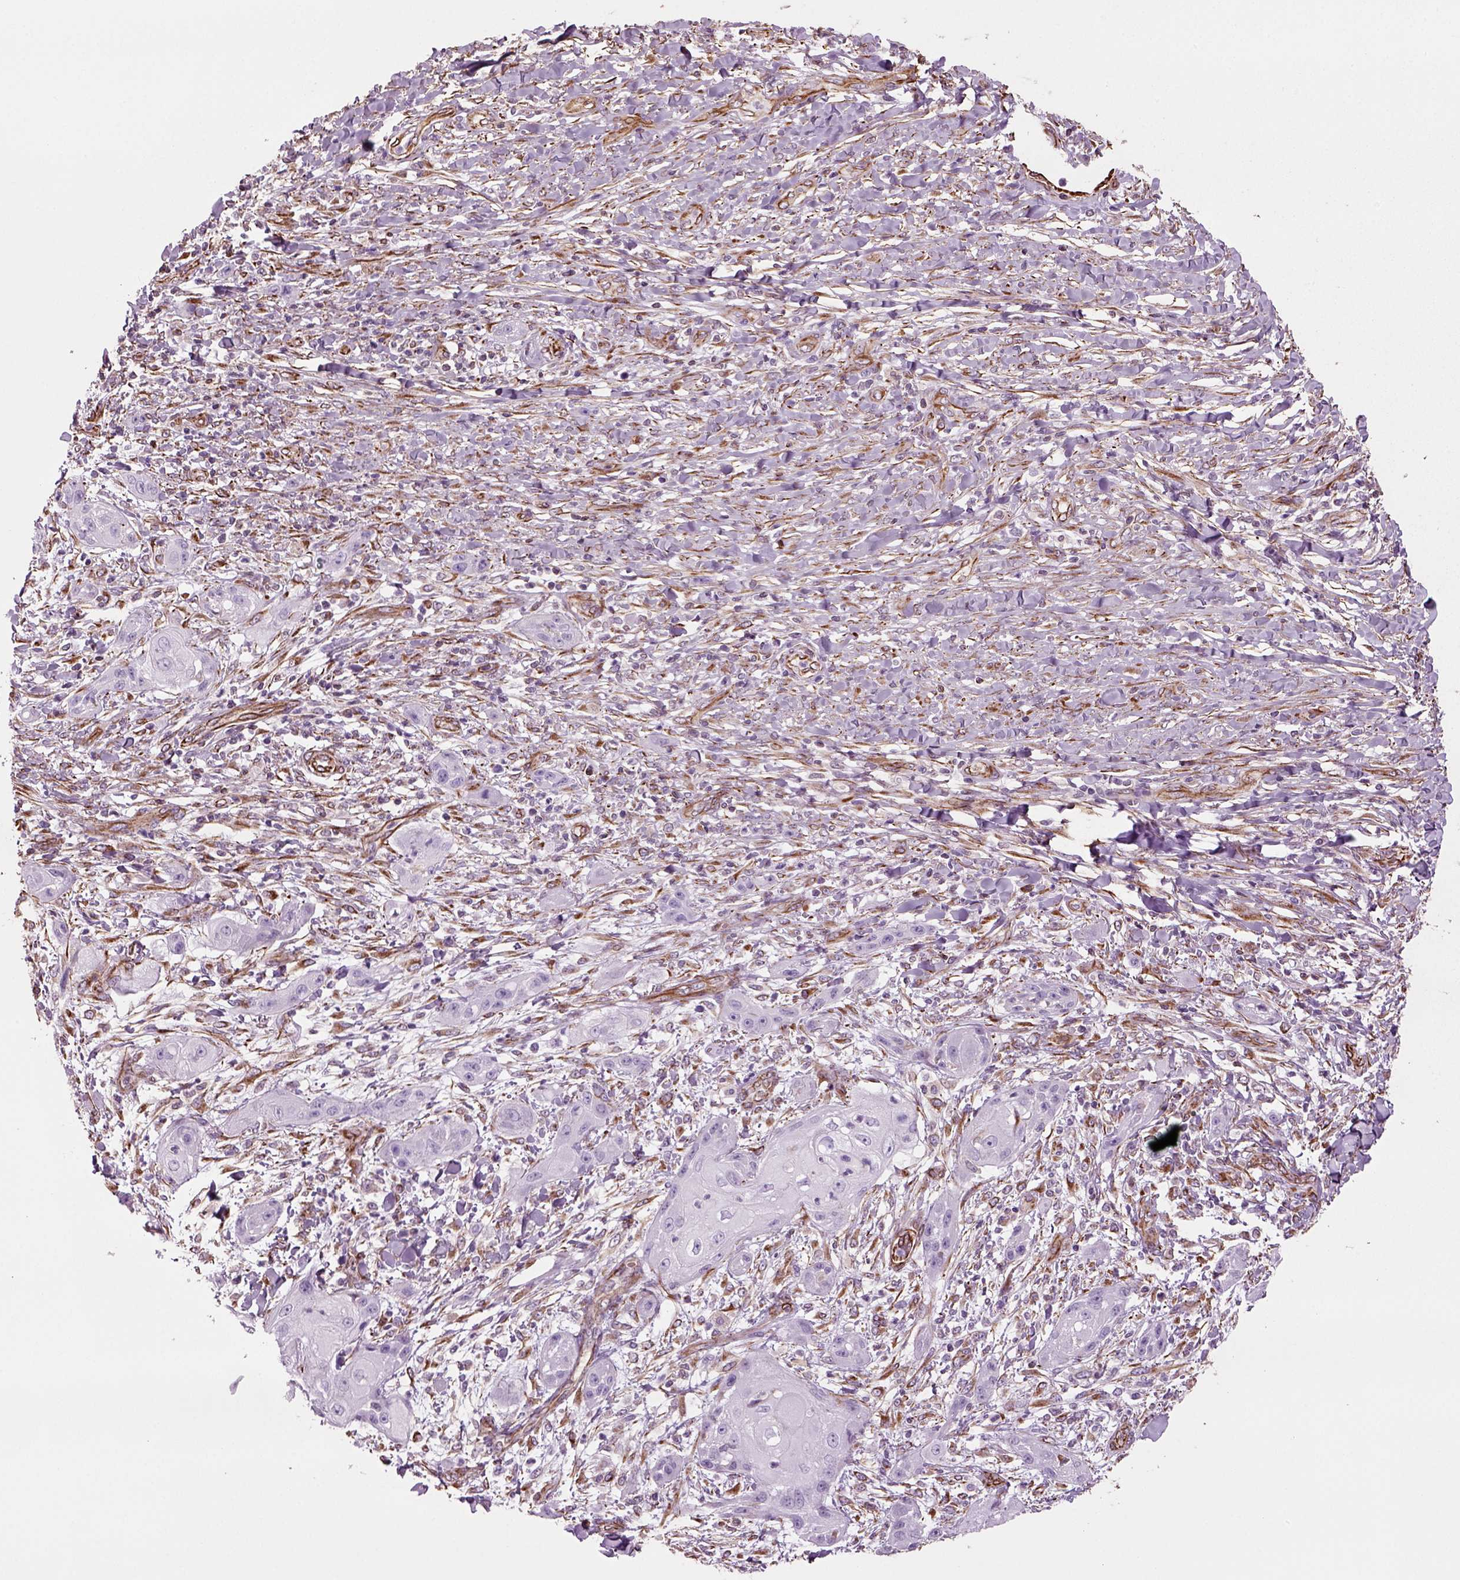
{"staining": {"intensity": "negative", "quantity": "none", "location": "none"}, "tissue": "skin cancer", "cell_type": "Tumor cells", "image_type": "cancer", "snomed": [{"axis": "morphology", "description": "Squamous cell carcinoma, NOS"}, {"axis": "topography", "description": "Skin"}], "caption": "High power microscopy image of an immunohistochemistry (IHC) histopathology image of squamous cell carcinoma (skin), revealing no significant positivity in tumor cells.", "gene": "ACER3", "patient": {"sex": "male", "age": 62}}